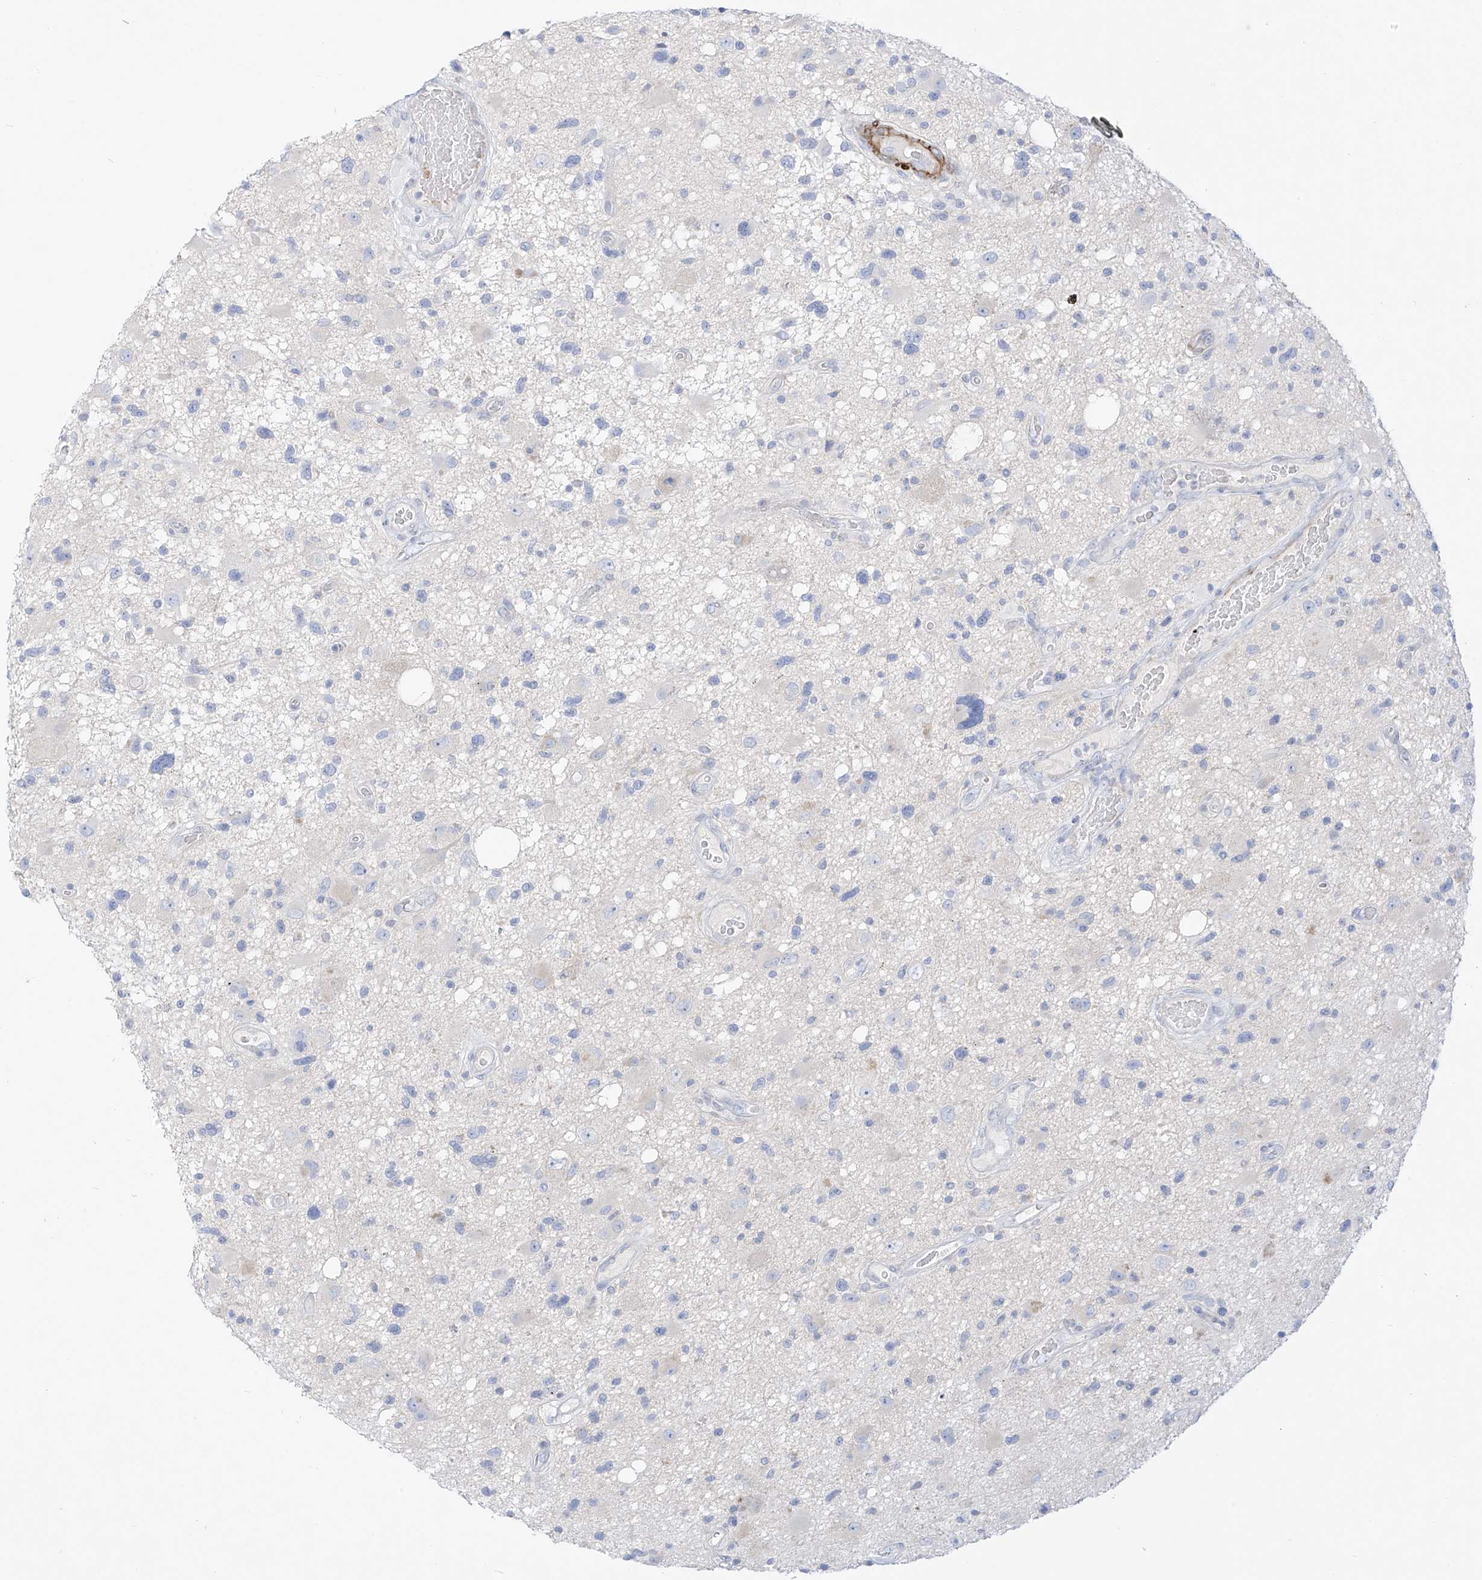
{"staining": {"intensity": "negative", "quantity": "none", "location": "none"}, "tissue": "glioma", "cell_type": "Tumor cells", "image_type": "cancer", "snomed": [{"axis": "morphology", "description": "Glioma, malignant, High grade"}, {"axis": "topography", "description": "Brain"}], "caption": "High power microscopy histopathology image of an immunohistochemistry photomicrograph of glioma, revealing no significant staining in tumor cells.", "gene": "ST3GAL5", "patient": {"sex": "male", "age": 33}}